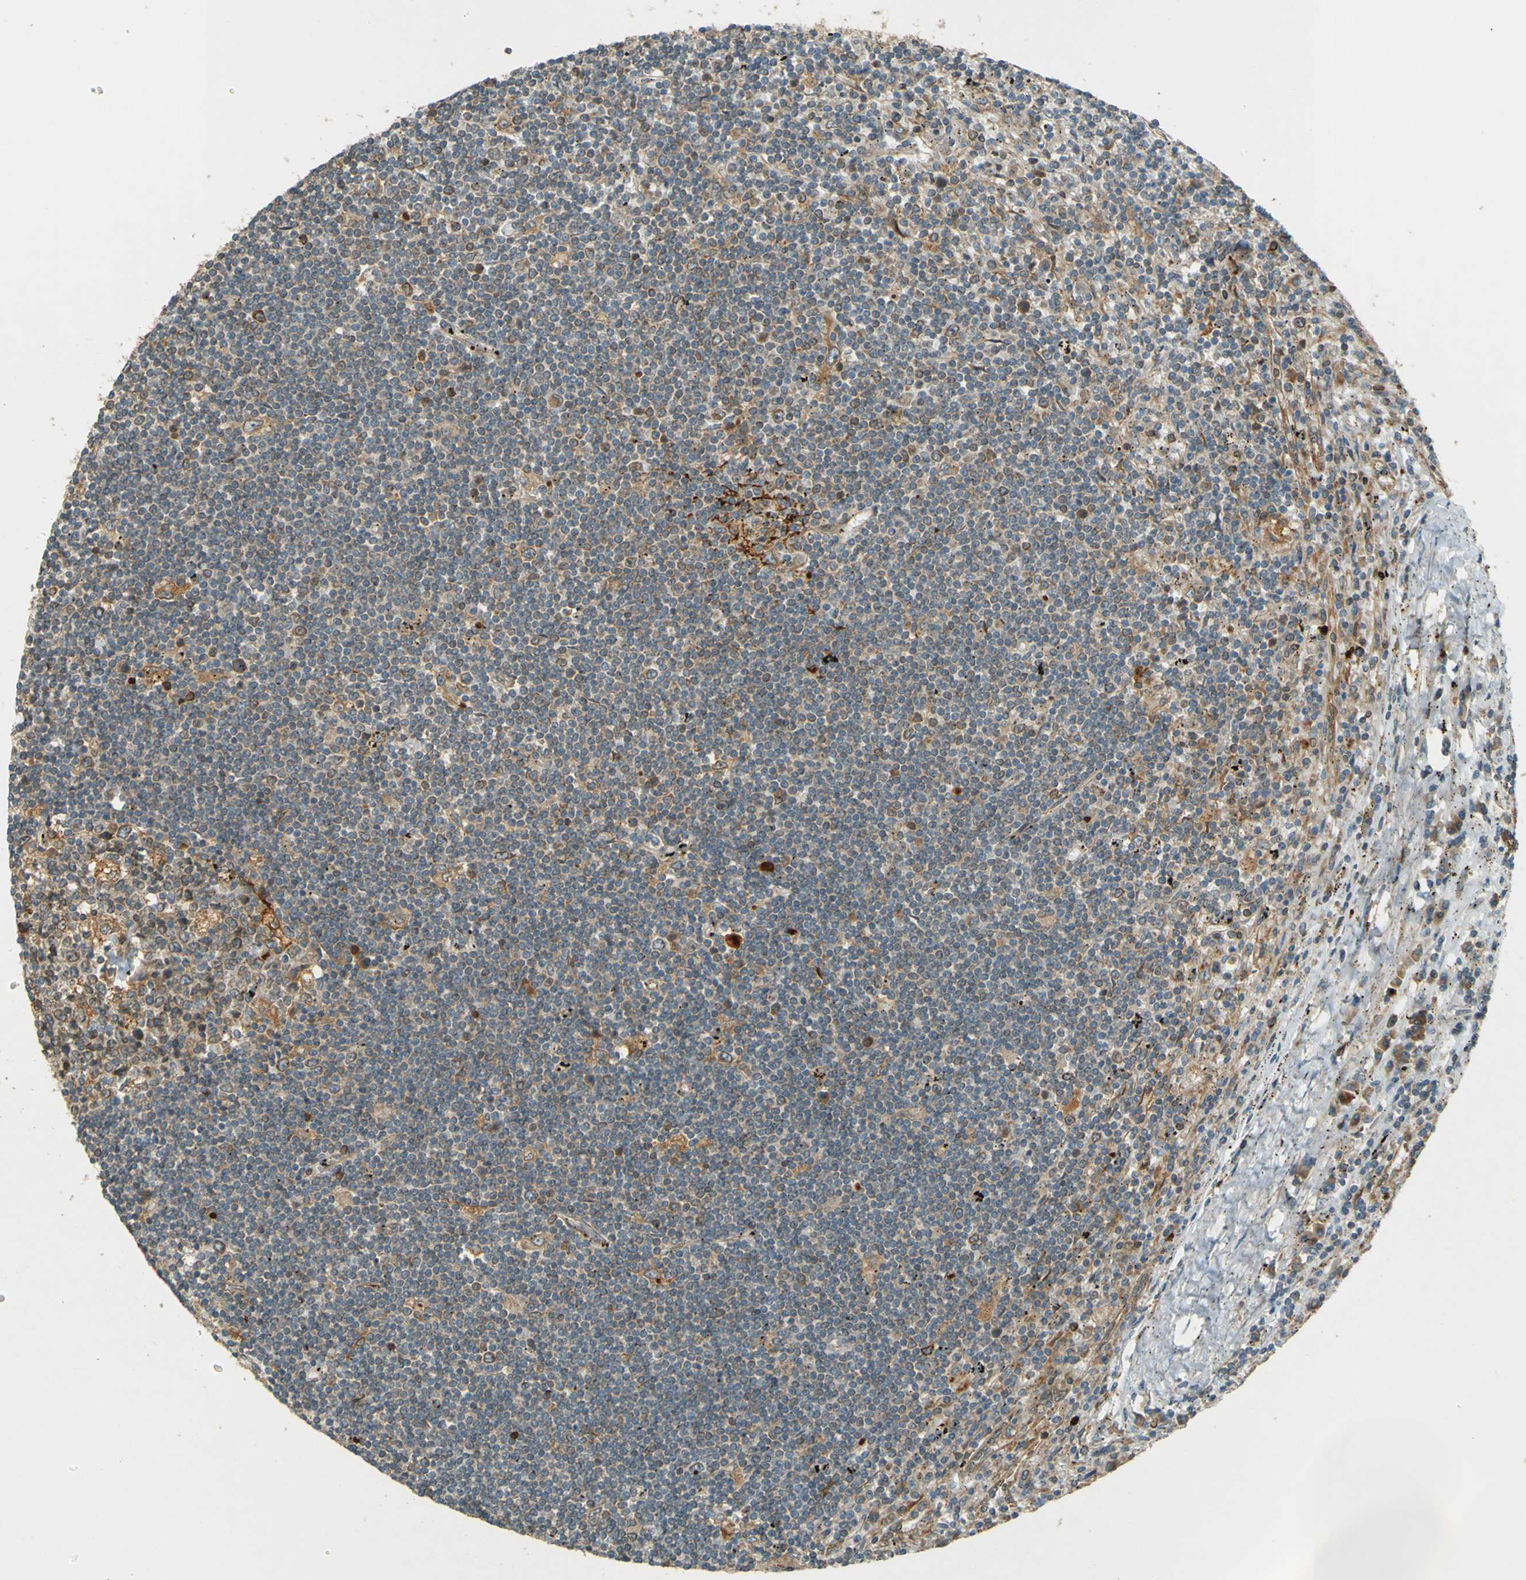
{"staining": {"intensity": "weak", "quantity": "<25%", "location": "cytoplasmic/membranous"}, "tissue": "lymphoma", "cell_type": "Tumor cells", "image_type": "cancer", "snomed": [{"axis": "morphology", "description": "Malignant lymphoma, non-Hodgkin's type, Low grade"}, {"axis": "topography", "description": "Spleen"}], "caption": "Immunohistochemical staining of low-grade malignant lymphoma, non-Hodgkin's type displays no significant positivity in tumor cells.", "gene": "LPCAT1", "patient": {"sex": "male", "age": 76}}